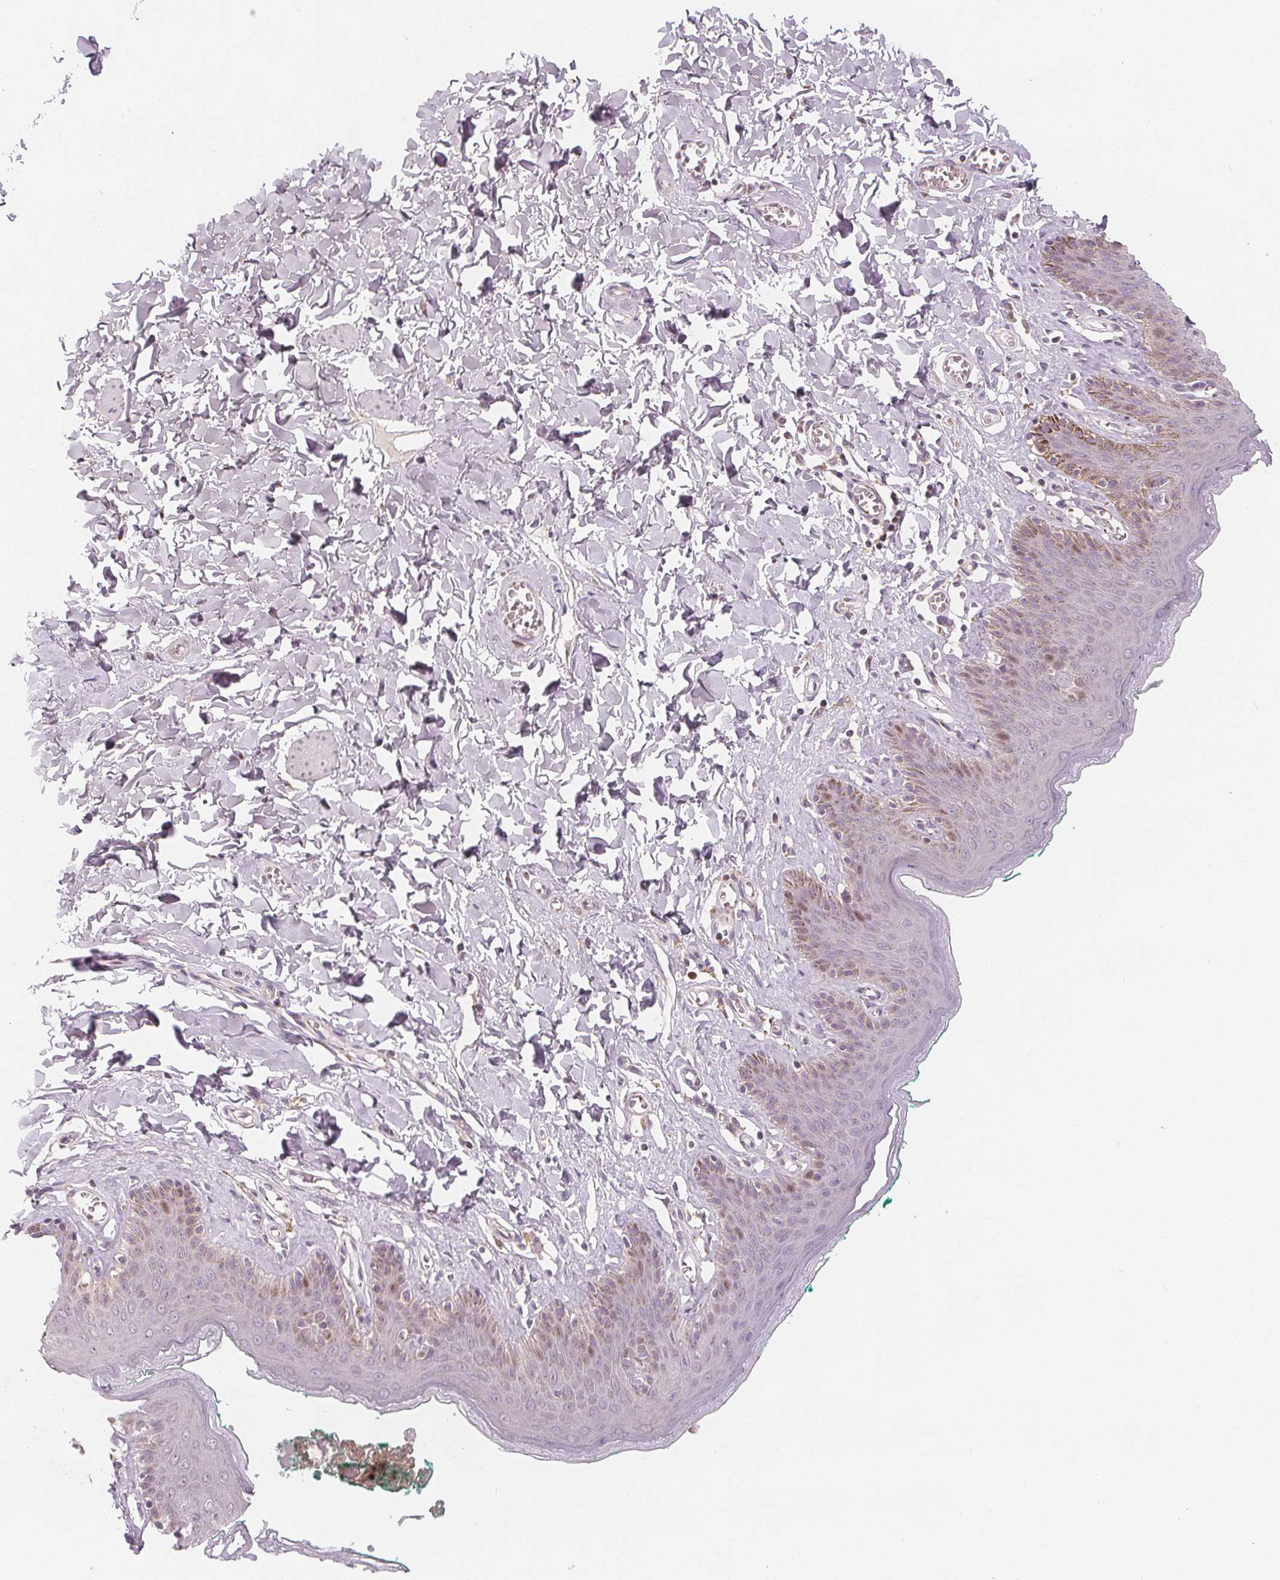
{"staining": {"intensity": "moderate", "quantity": "<25%", "location": "nuclear"}, "tissue": "skin", "cell_type": "Epidermal cells", "image_type": "normal", "snomed": [{"axis": "morphology", "description": "Normal tissue, NOS"}, {"axis": "topography", "description": "Vulva"}, {"axis": "topography", "description": "Peripheral nerve tissue"}], "caption": "Brown immunohistochemical staining in benign skin displays moderate nuclear staining in approximately <25% of epidermal cells. (DAB IHC with brightfield microscopy, high magnification).", "gene": "TIPIN", "patient": {"sex": "female", "age": 66}}